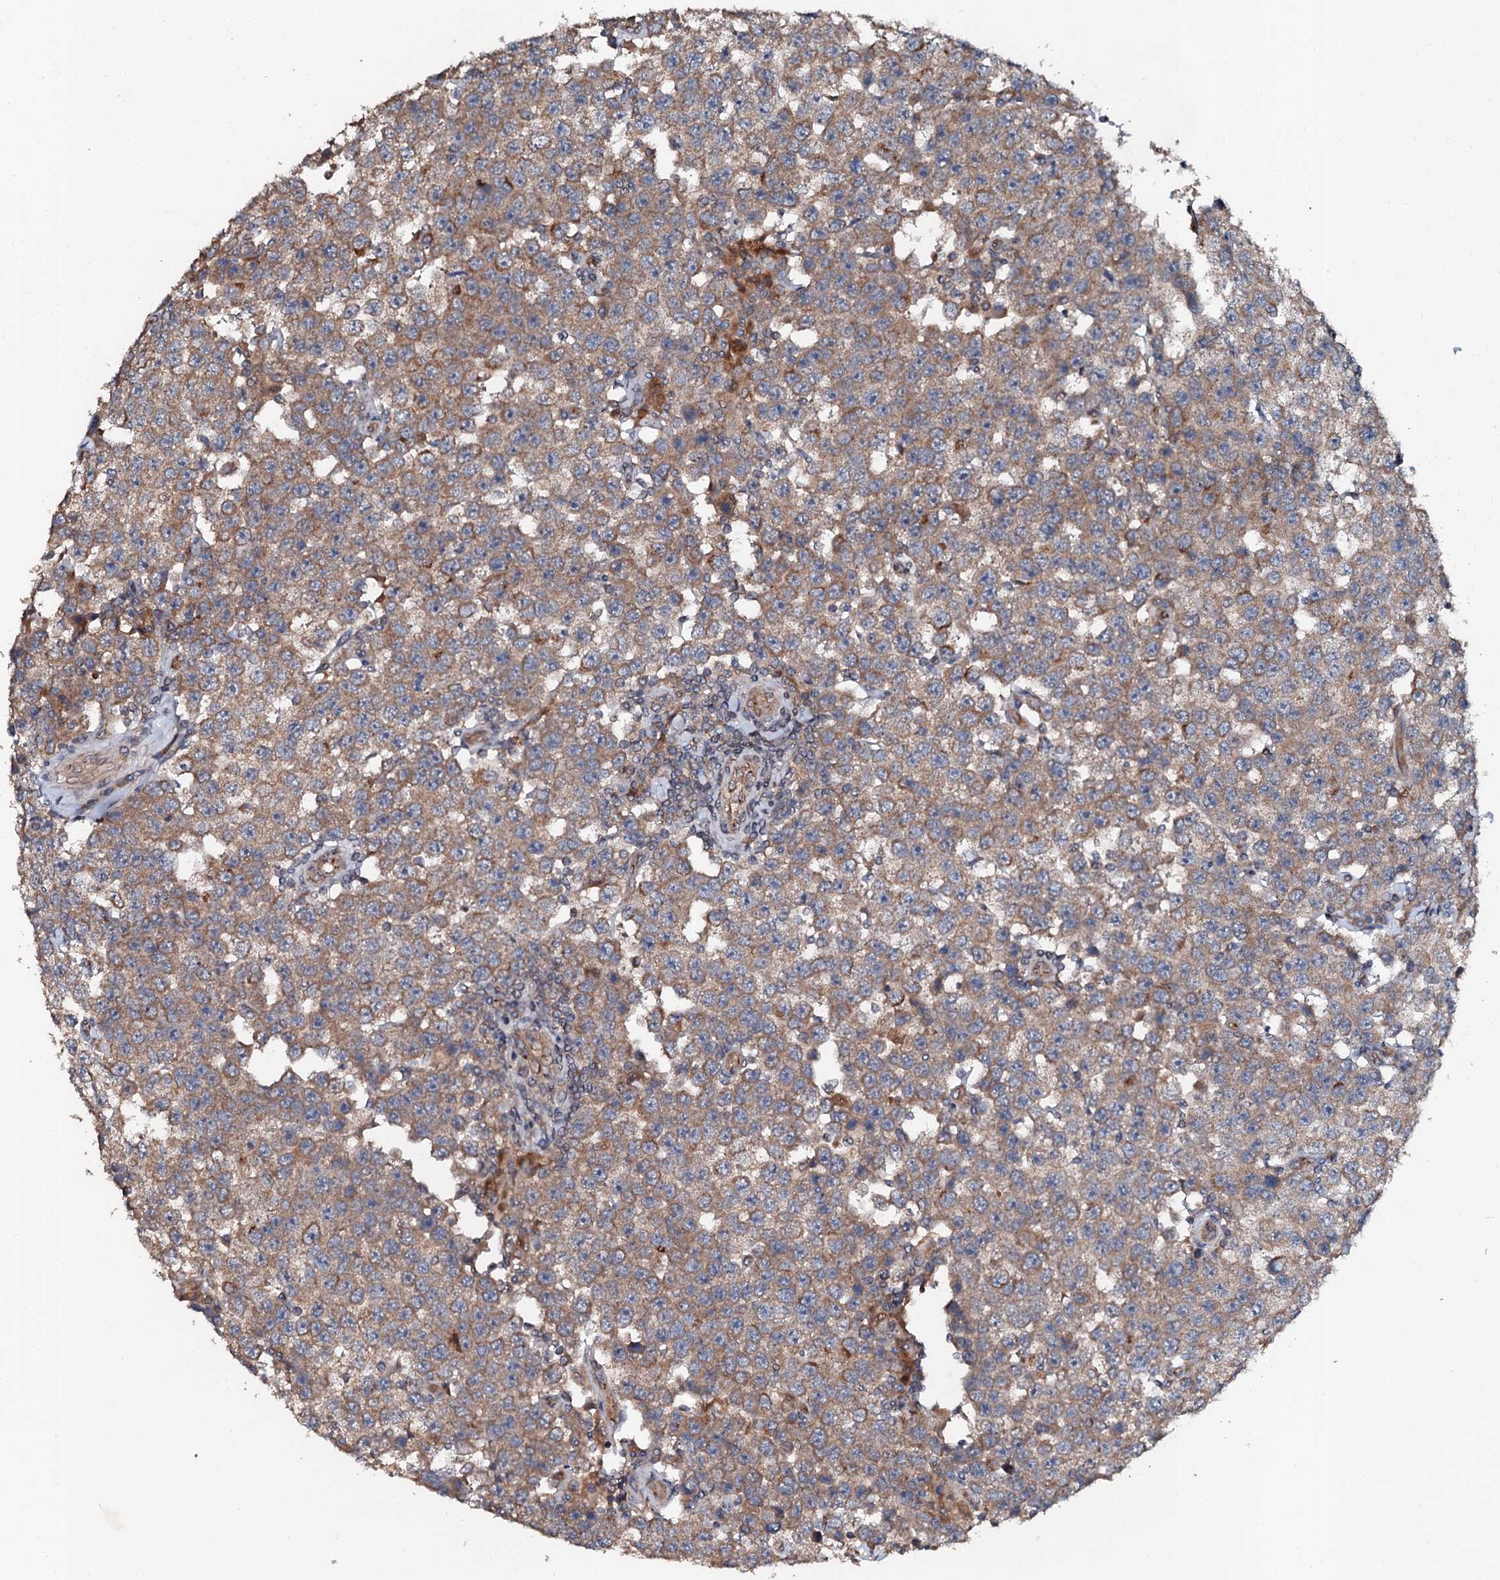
{"staining": {"intensity": "moderate", "quantity": ">75%", "location": "cytoplasmic/membranous"}, "tissue": "testis cancer", "cell_type": "Tumor cells", "image_type": "cancer", "snomed": [{"axis": "morphology", "description": "Seminoma, NOS"}, {"axis": "topography", "description": "Testis"}], "caption": "This image exhibits seminoma (testis) stained with IHC to label a protein in brown. The cytoplasmic/membranous of tumor cells show moderate positivity for the protein. Nuclei are counter-stained blue.", "gene": "GLCE", "patient": {"sex": "male", "age": 28}}